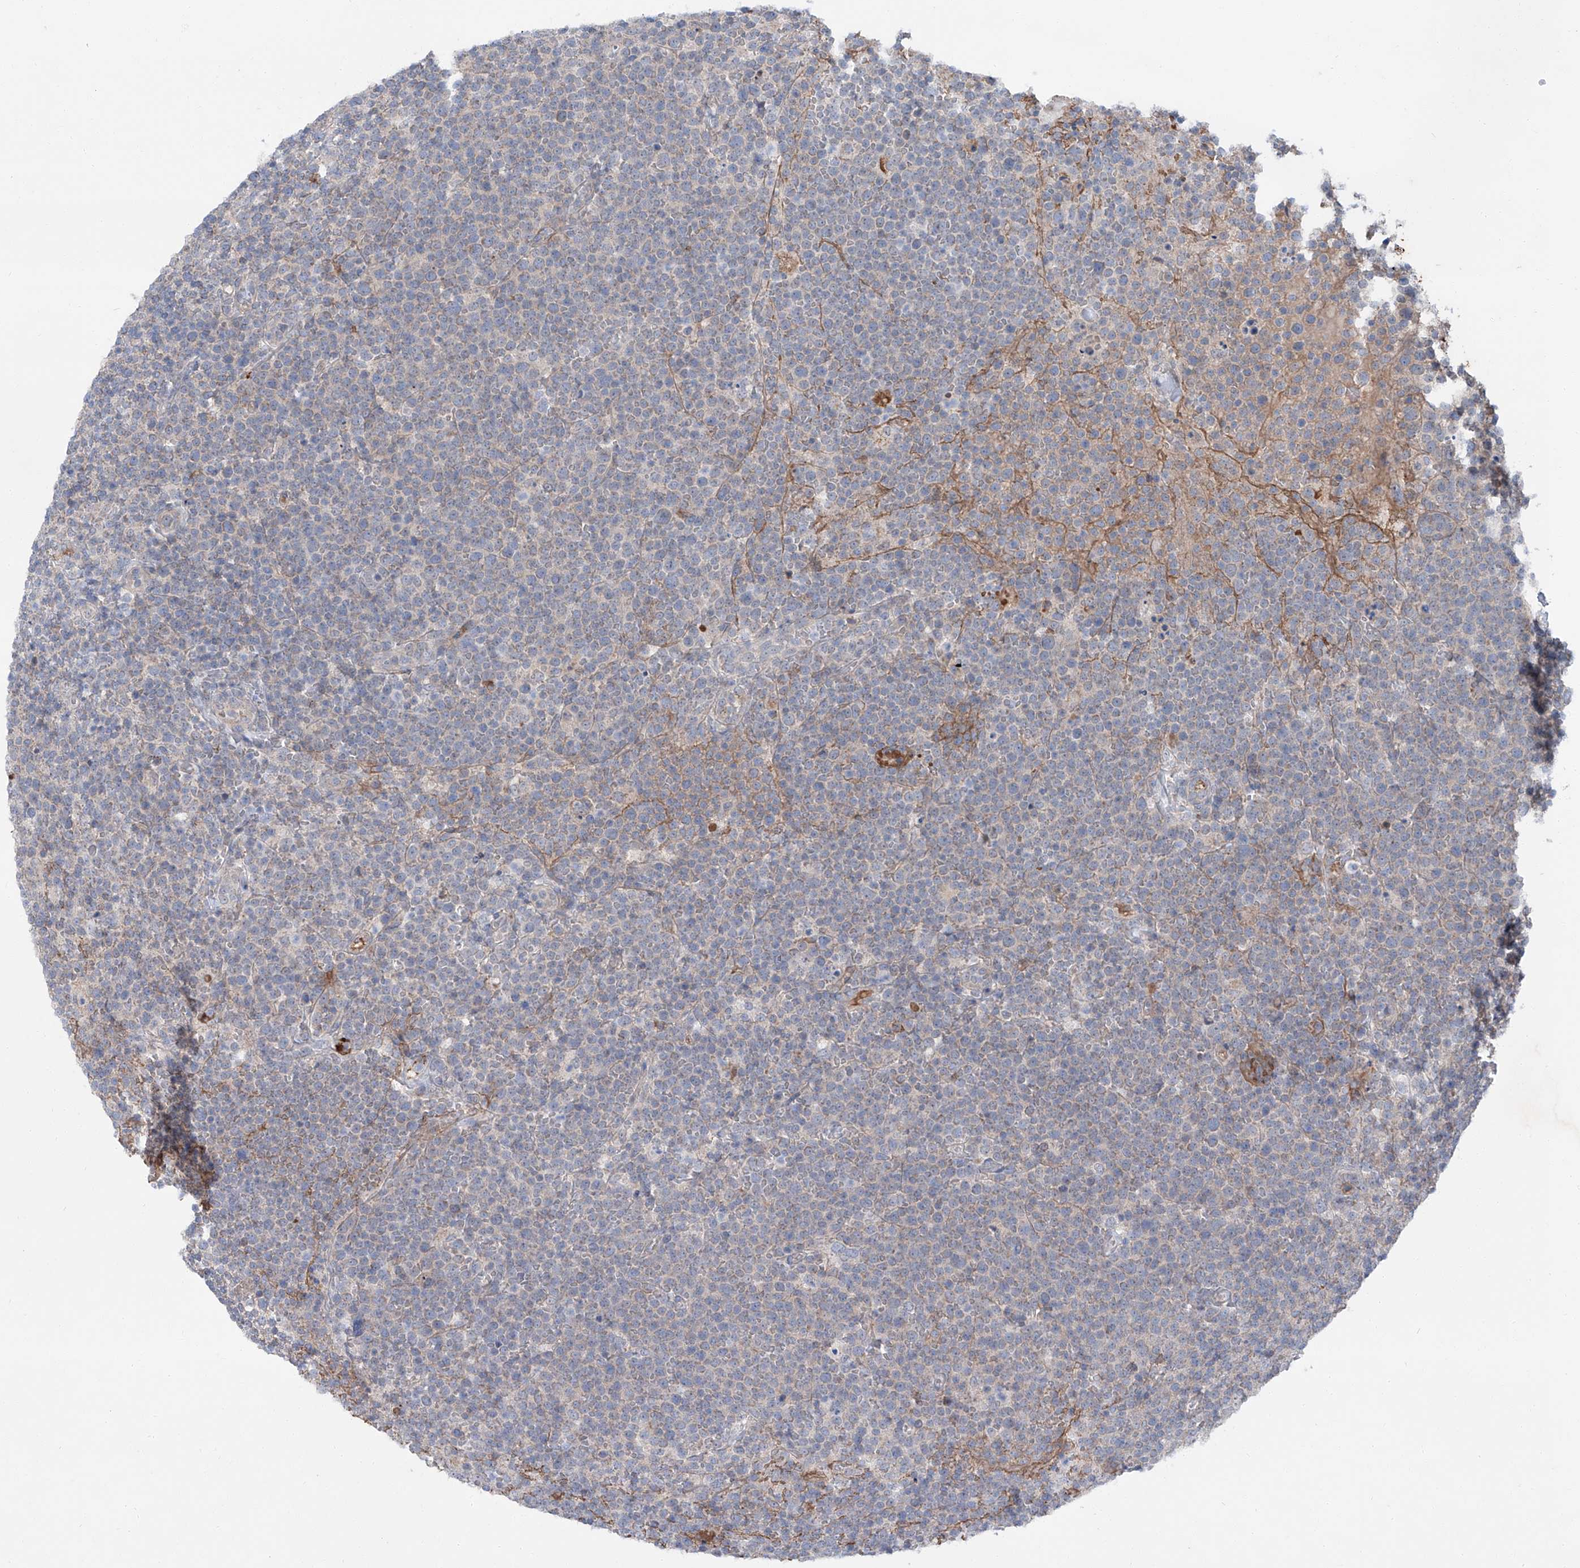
{"staining": {"intensity": "negative", "quantity": "none", "location": "none"}, "tissue": "lymphoma", "cell_type": "Tumor cells", "image_type": "cancer", "snomed": [{"axis": "morphology", "description": "Malignant lymphoma, non-Hodgkin's type, High grade"}, {"axis": "topography", "description": "Lymph node"}], "caption": "This is a image of immunohistochemistry staining of lymphoma, which shows no positivity in tumor cells.", "gene": "SIX4", "patient": {"sex": "male", "age": 61}}